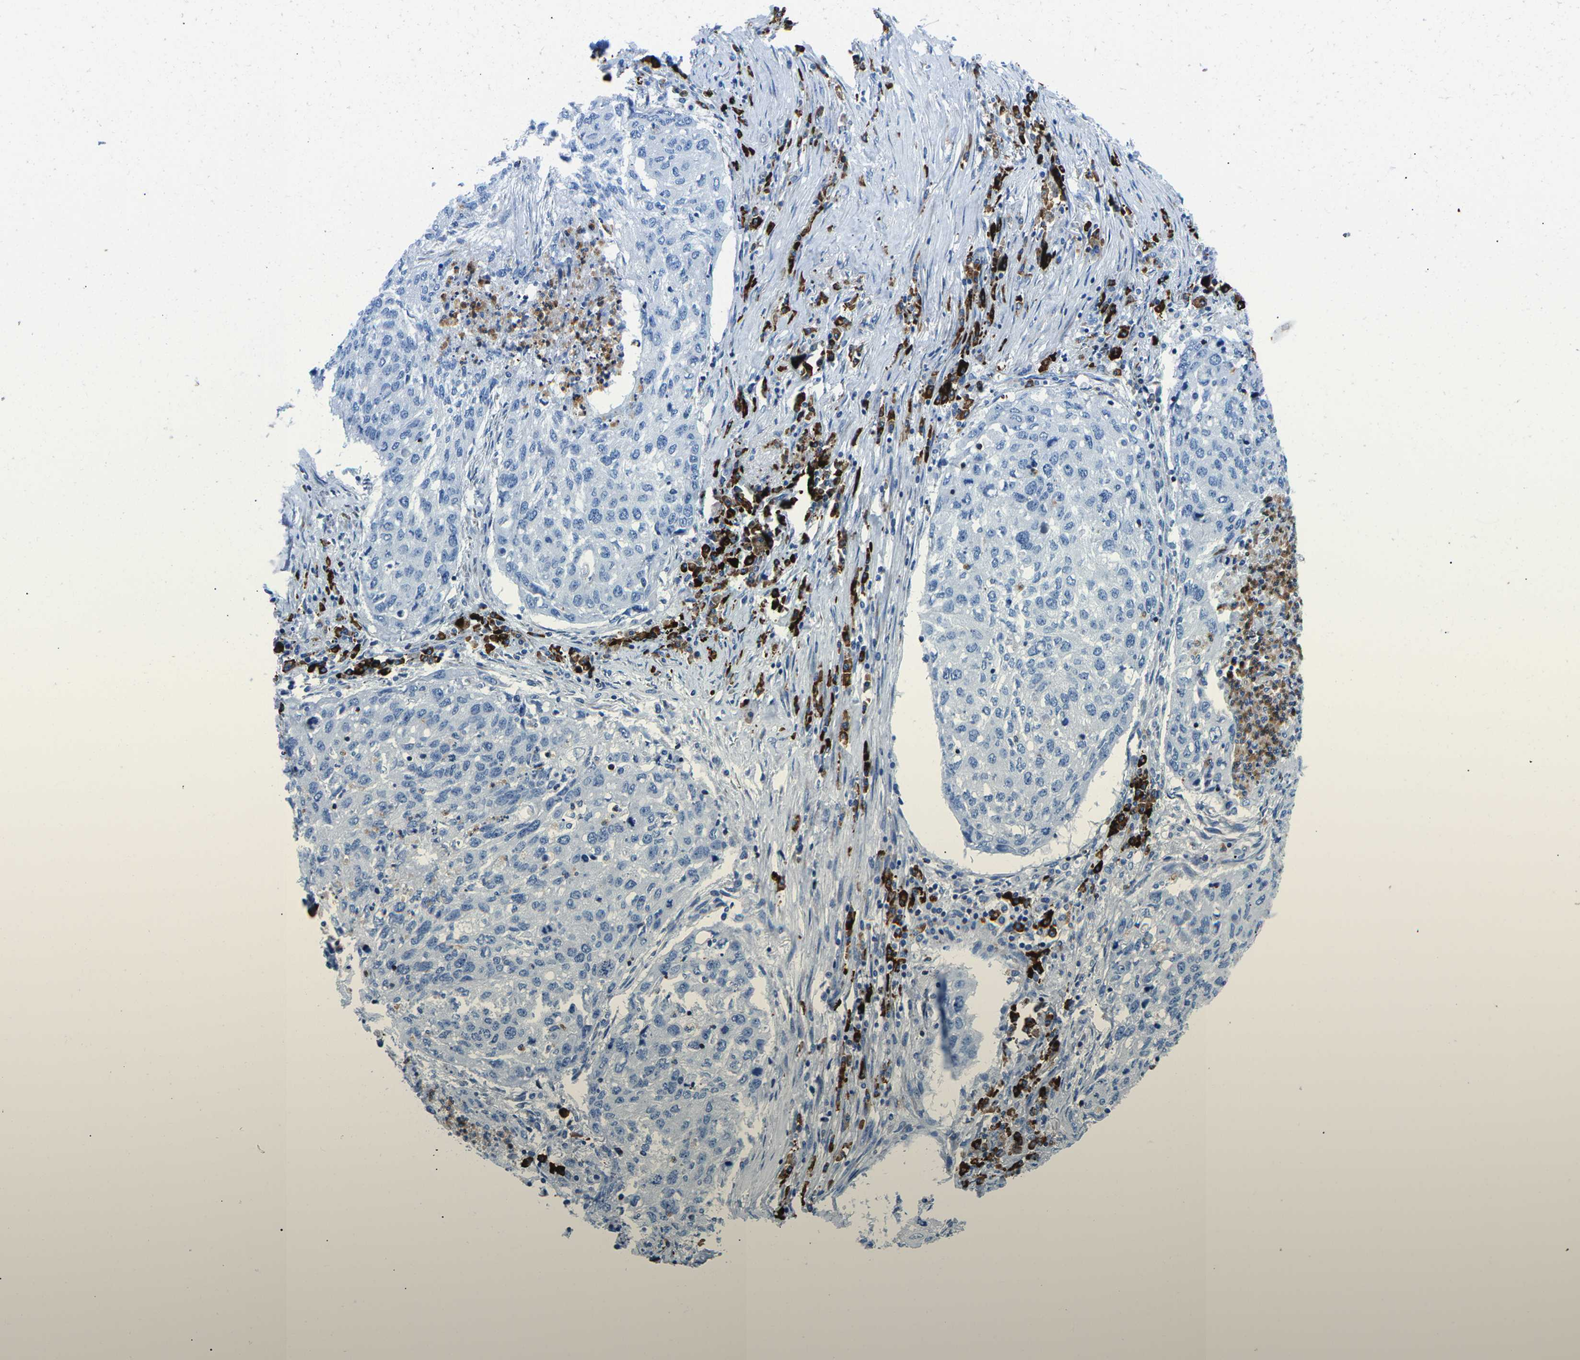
{"staining": {"intensity": "negative", "quantity": "none", "location": "none"}, "tissue": "lung cancer", "cell_type": "Tumor cells", "image_type": "cancer", "snomed": [{"axis": "morphology", "description": "Squamous cell carcinoma, NOS"}, {"axis": "topography", "description": "Lung"}], "caption": "Human squamous cell carcinoma (lung) stained for a protein using IHC reveals no staining in tumor cells.", "gene": "MC4R", "patient": {"sex": "female", "age": 63}}